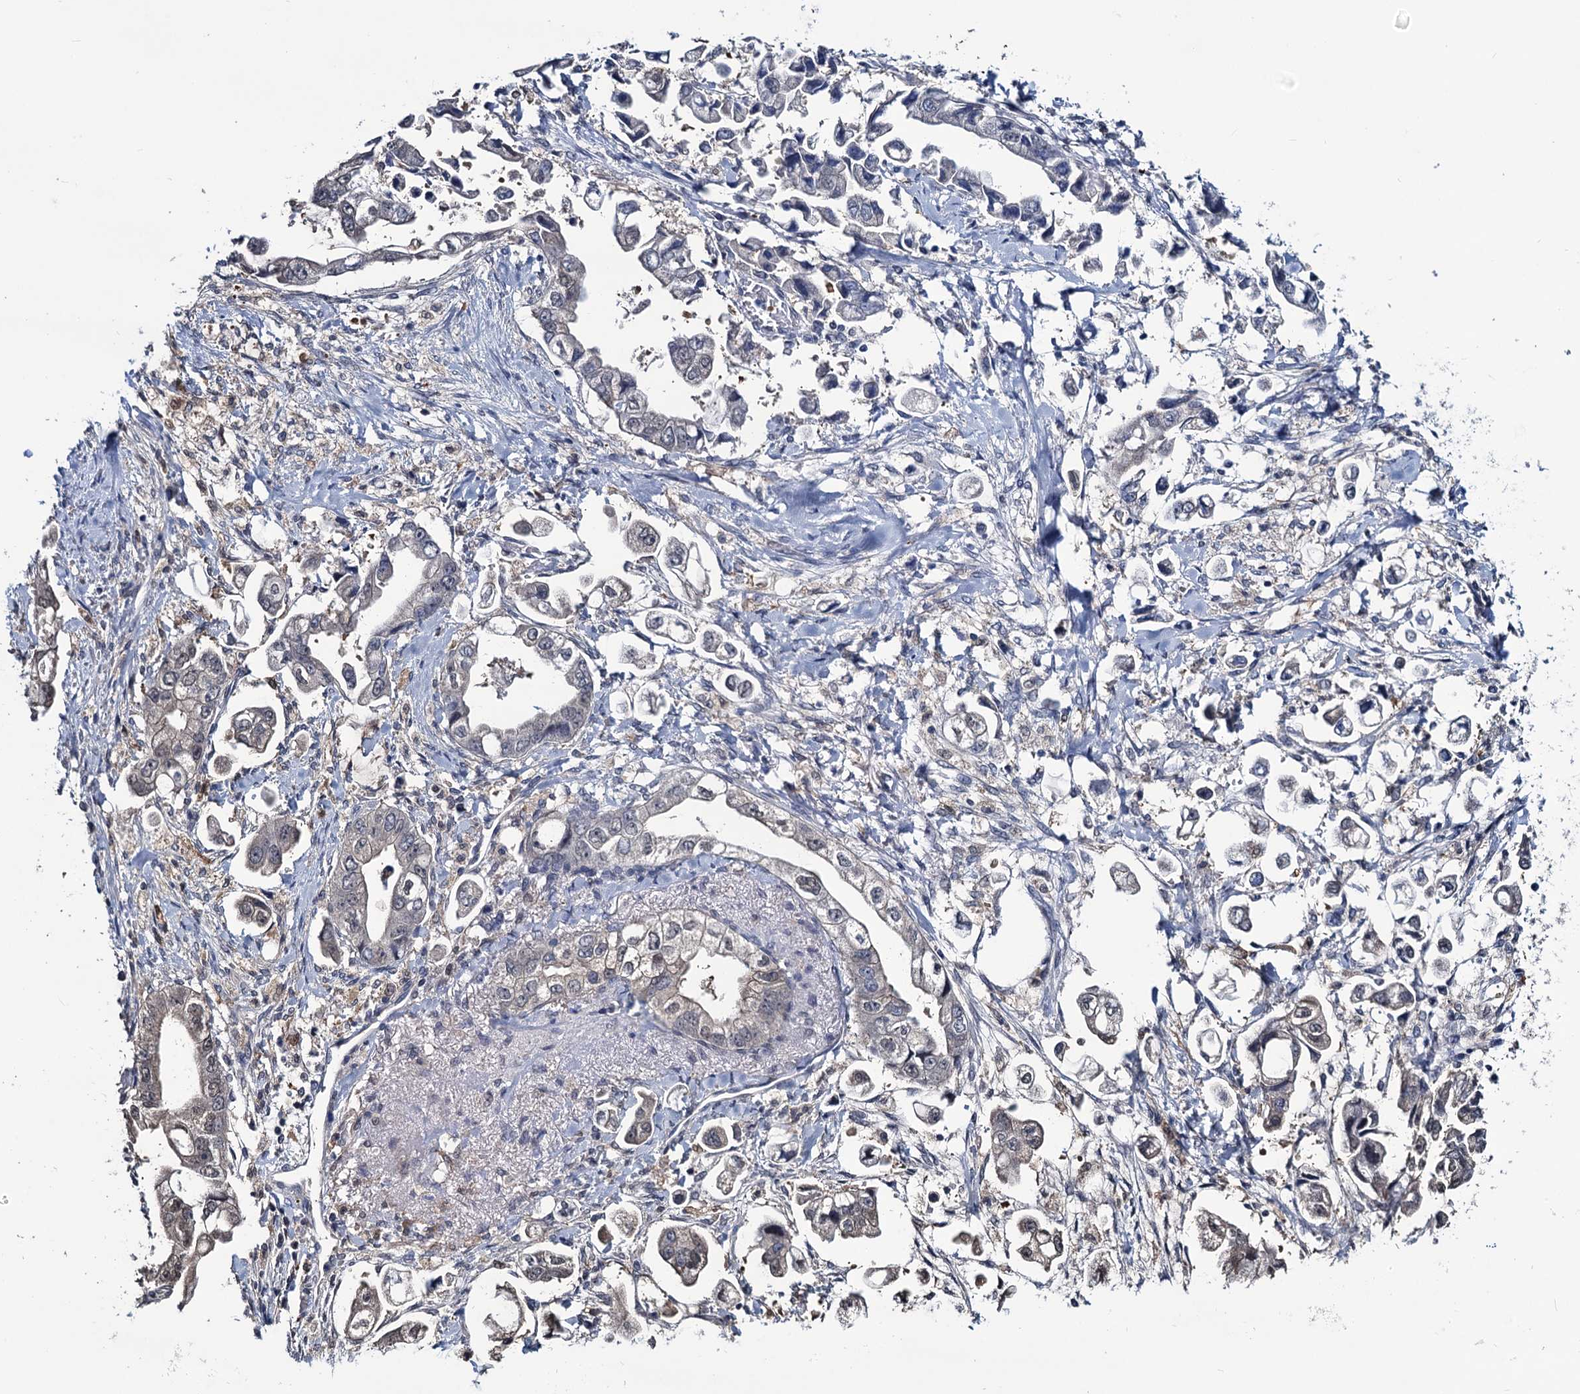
{"staining": {"intensity": "negative", "quantity": "none", "location": "none"}, "tissue": "stomach cancer", "cell_type": "Tumor cells", "image_type": "cancer", "snomed": [{"axis": "morphology", "description": "Adenocarcinoma, NOS"}, {"axis": "topography", "description": "Stomach"}], "caption": "Tumor cells show no significant protein positivity in stomach adenocarcinoma.", "gene": "RTKN2", "patient": {"sex": "male", "age": 62}}